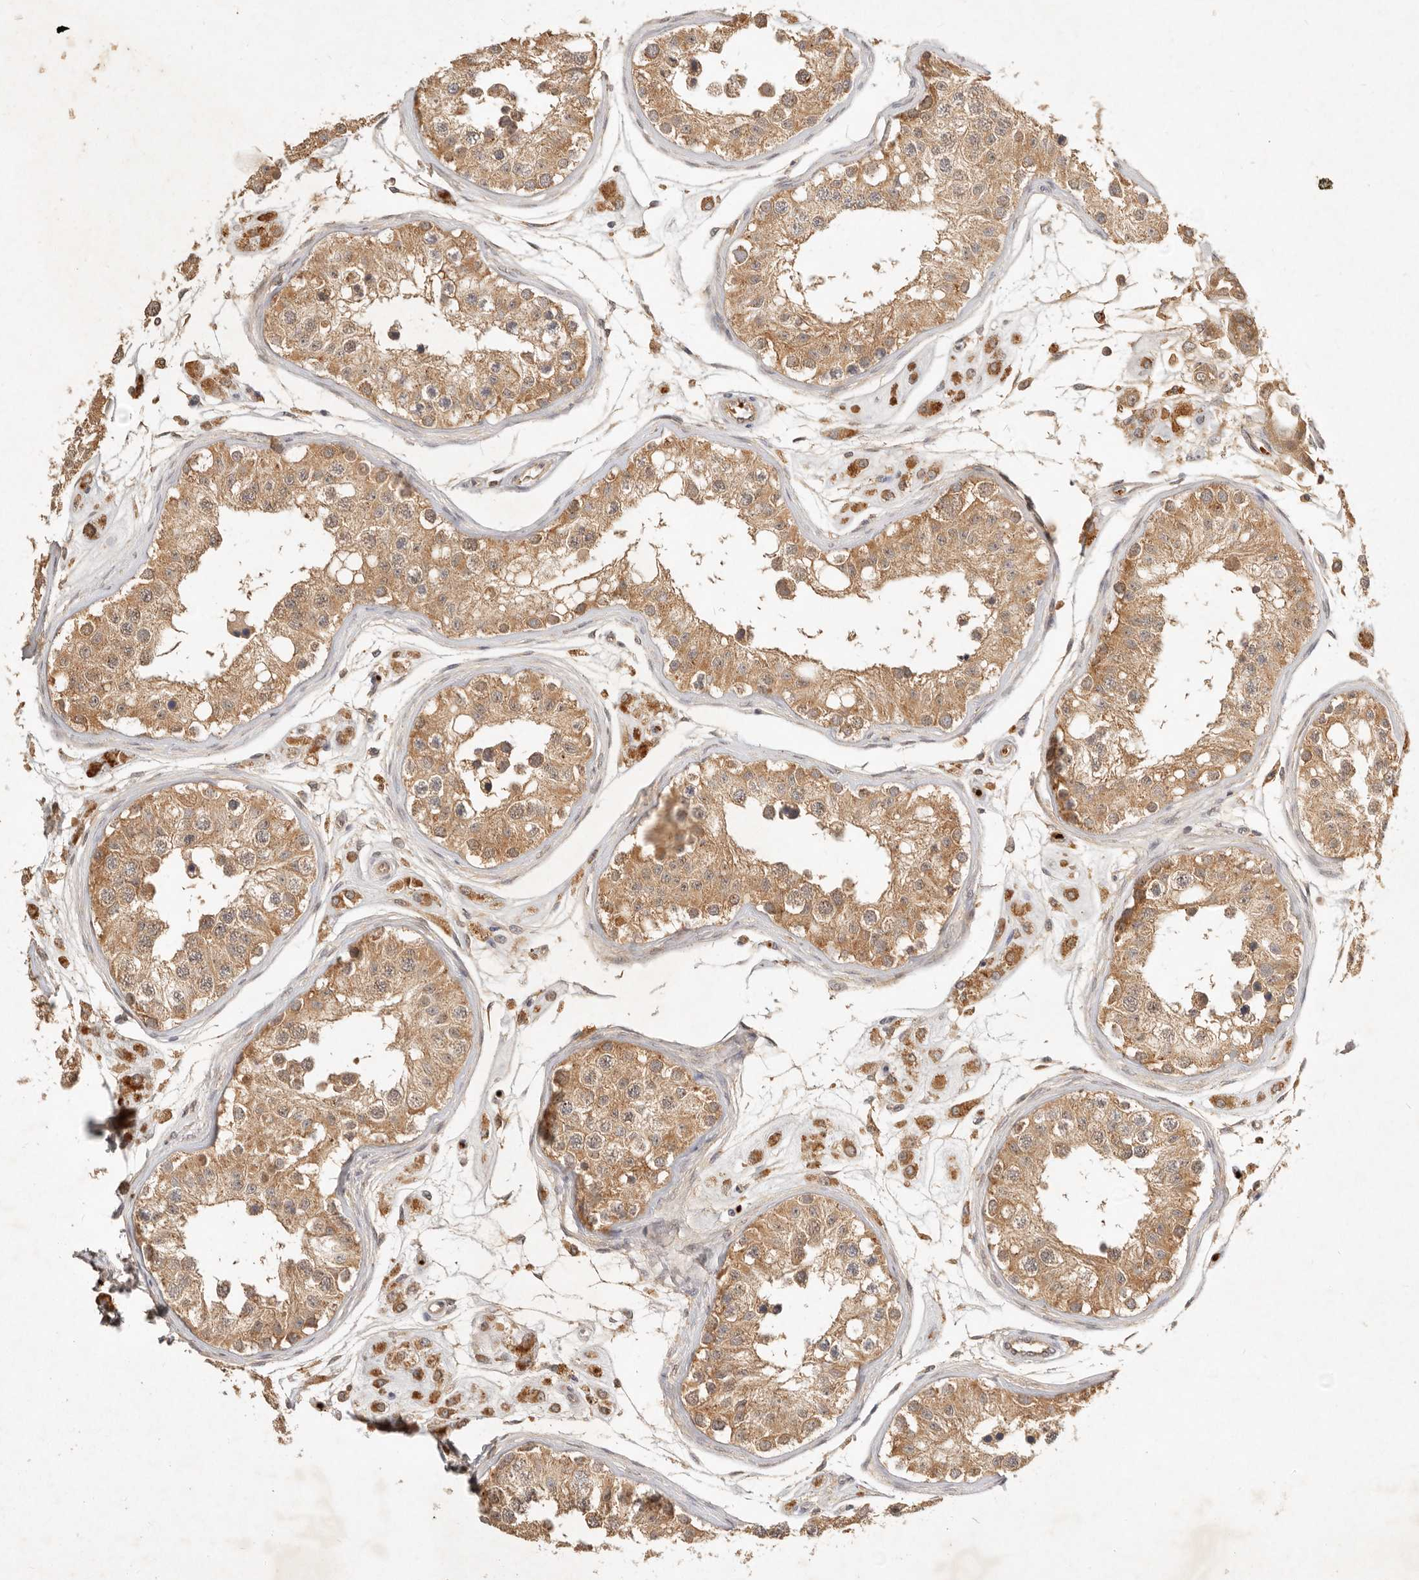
{"staining": {"intensity": "moderate", "quantity": ">75%", "location": "cytoplasmic/membranous"}, "tissue": "testis", "cell_type": "Cells in seminiferous ducts", "image_type": "normal", "snomed": [{"axis": "morphology", "description": "Normal tissue, NOS"}, {"axis": "morphology", "description": "Adenocarcinoma, metastatic, NOS"}, {"axis": "topography", "description": "Testis"}], "caption": "Protein expression analysis of benign testis exhibits moderate cytoplasmic/membranous positivity in about >75% of cells in seminiferous ducts.", "gene": "FREM2", "patient": {"sex": "male", "age": 26}}